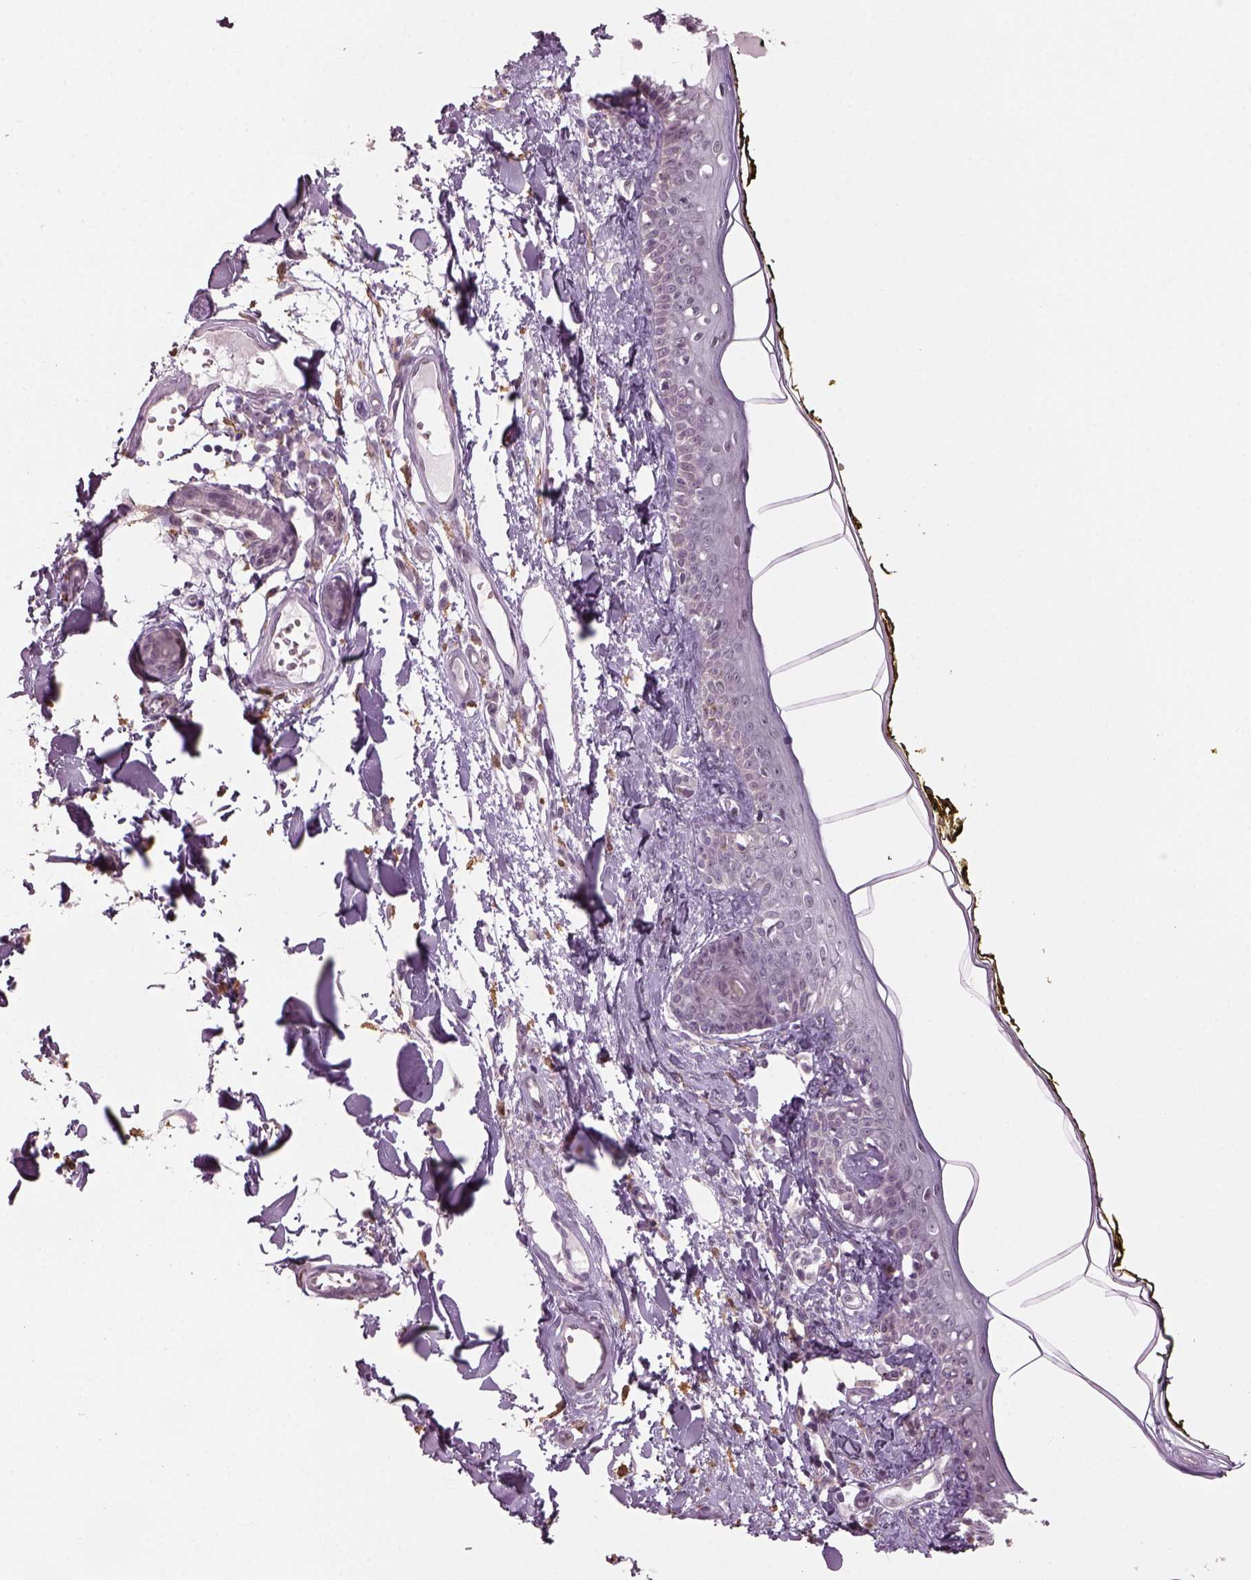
{"staining": {"intensity": "negative", "quantity": "none", "location": "none"}, "tissue": "skin", "cell_type": "Fibroblasts", "image_type": "normal", "snomed": [{"axis": "morphology", "description": "Normal tissue, NOS"}, {"axis": "topography", "description": "Skin"}], "caption": "Human skin stained for a protein using immunohistochemistry (IHC) shows no expression in fibroblasts.", "gene": "NAT8B", "patient": {"sex": "male", "age": 76}}